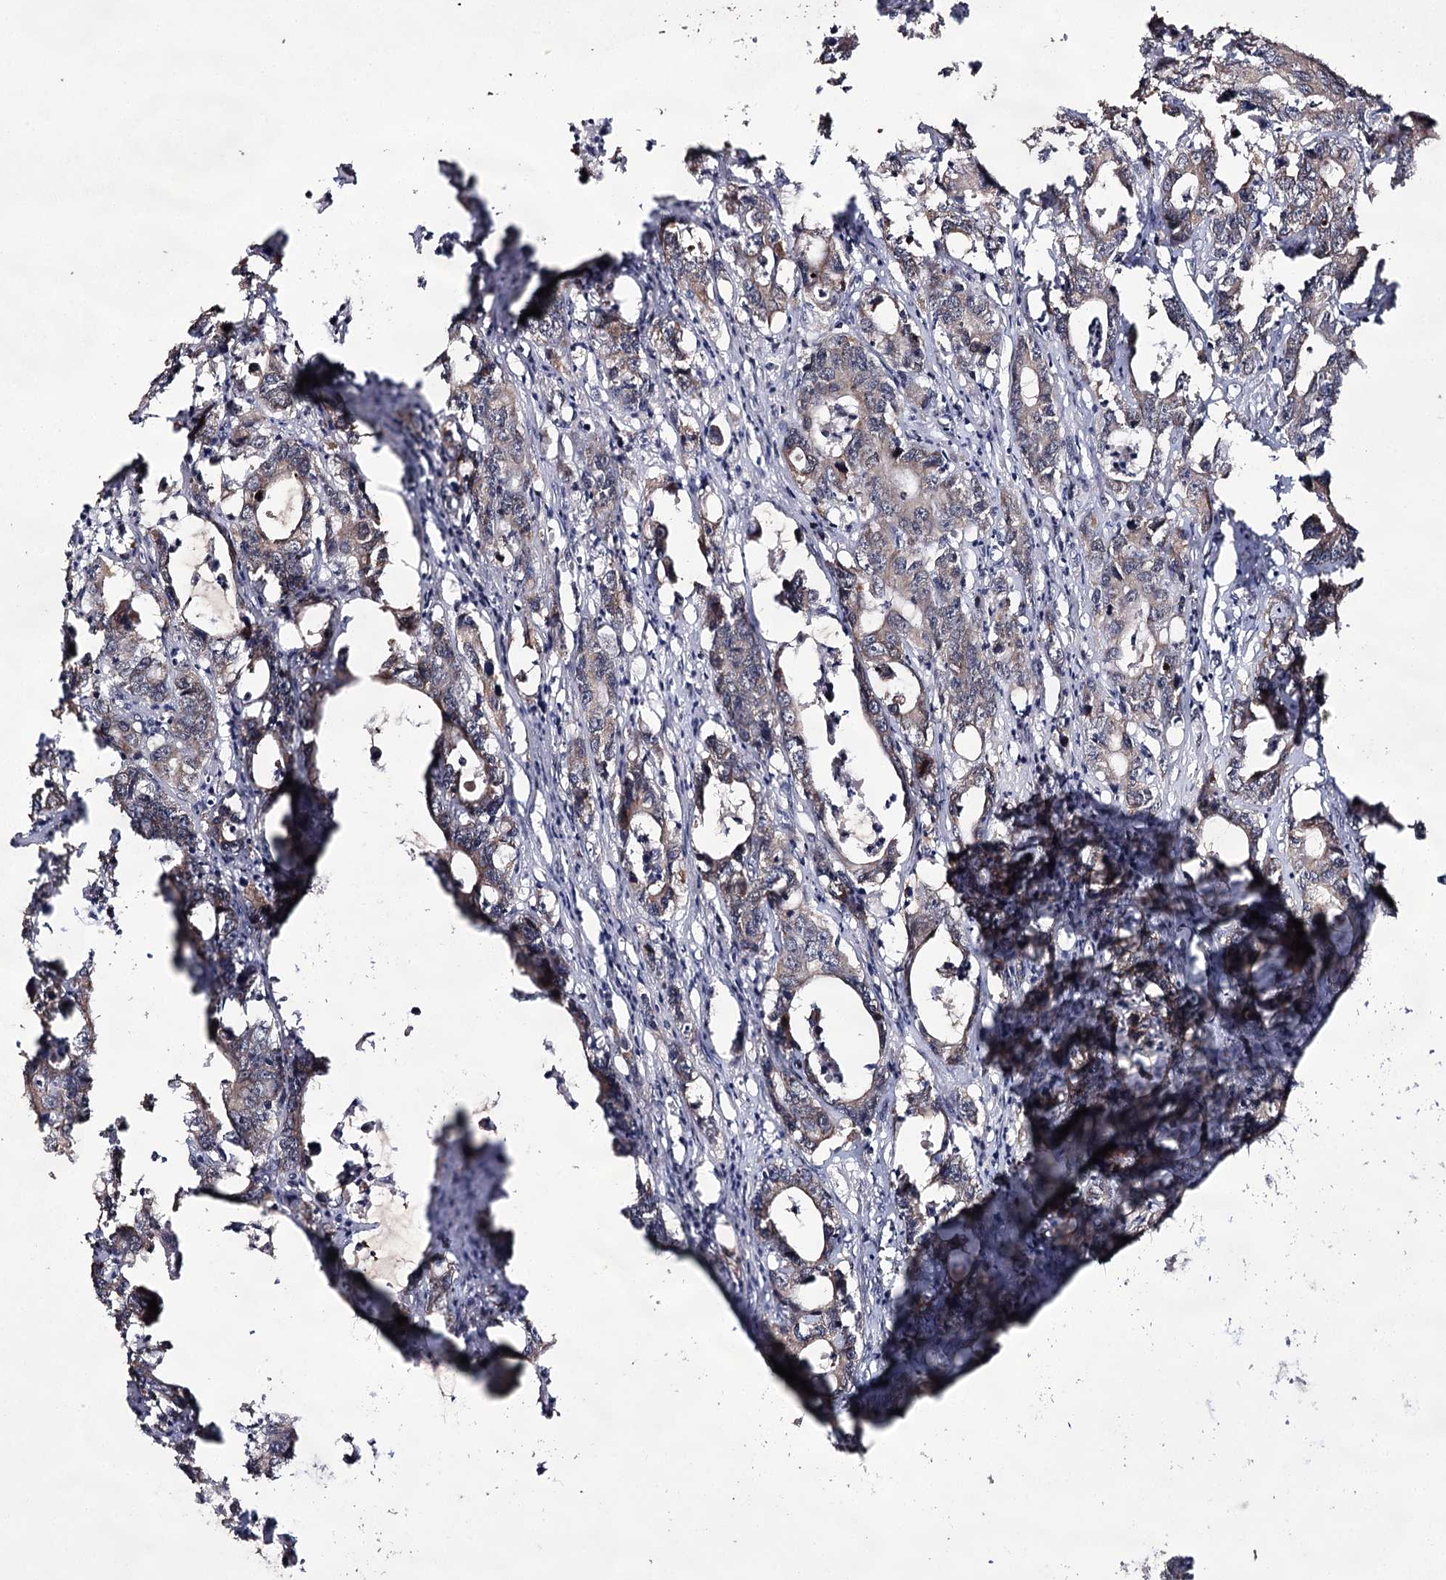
{"staining": {"intensity": "weak", "quantity": "<25%", "location": "cytoplasmic/membranous"}, "tissue": "colorectal cancer", "cell_type": "Tumor cells", "image_type": "cancer", "snomed": [{"axis": "morphology", "description": "Adenocarcinoma, NOS"}, {"axis": "topography", "description": "Colon"}], "caption": "IHC micrograph of neoplastic tissue: human adenocarcinoma (colorectal) stained with DAB (3,3'-diaminobenzidine) demonstrates no significant protein positivity in tumor cells.", "gene": "ACTR6", "patient": {"sex": "female", "age": 75}}